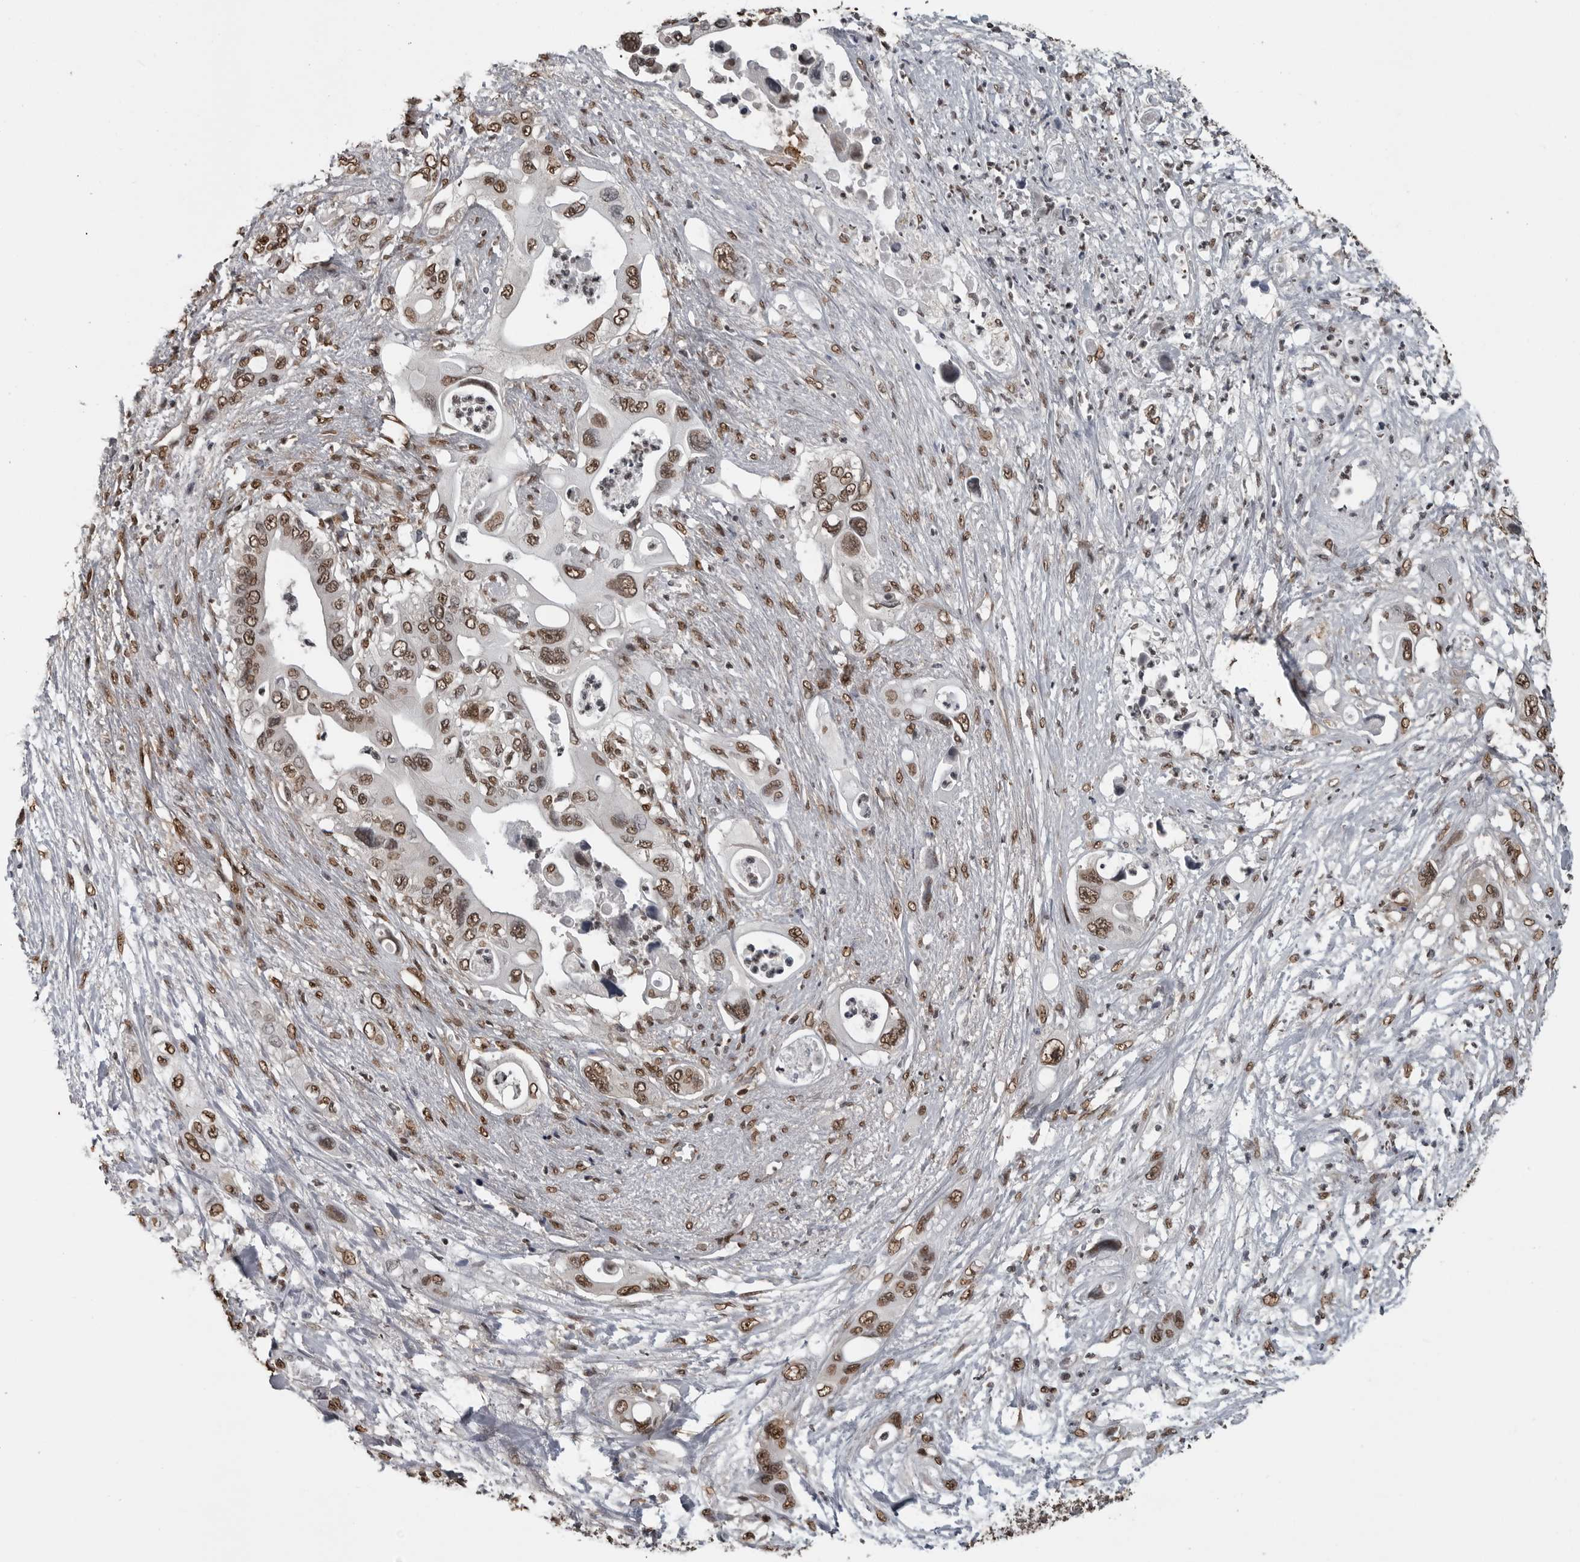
{"staining": {"intensity": "moderate", "quantity": ">75%", "location": "nuclear"}, "tissue": "pancreatic cancer", "cell_type": "Tumor cells", "image_type": "cancer", "snomed": [{"axis": "morphology", "description": "Adenocarcinoma, NOS"}, {"axis": "topography", "description": "Pancreas"}], "caption": "Protein expression analysis of human adenocarcinoma (pancreatic) reveals moderate nuclear positivity in approximately >75% of tumor cells.", "gene": "SMAD2", "patient": {"sex": "male", "age": 66}}